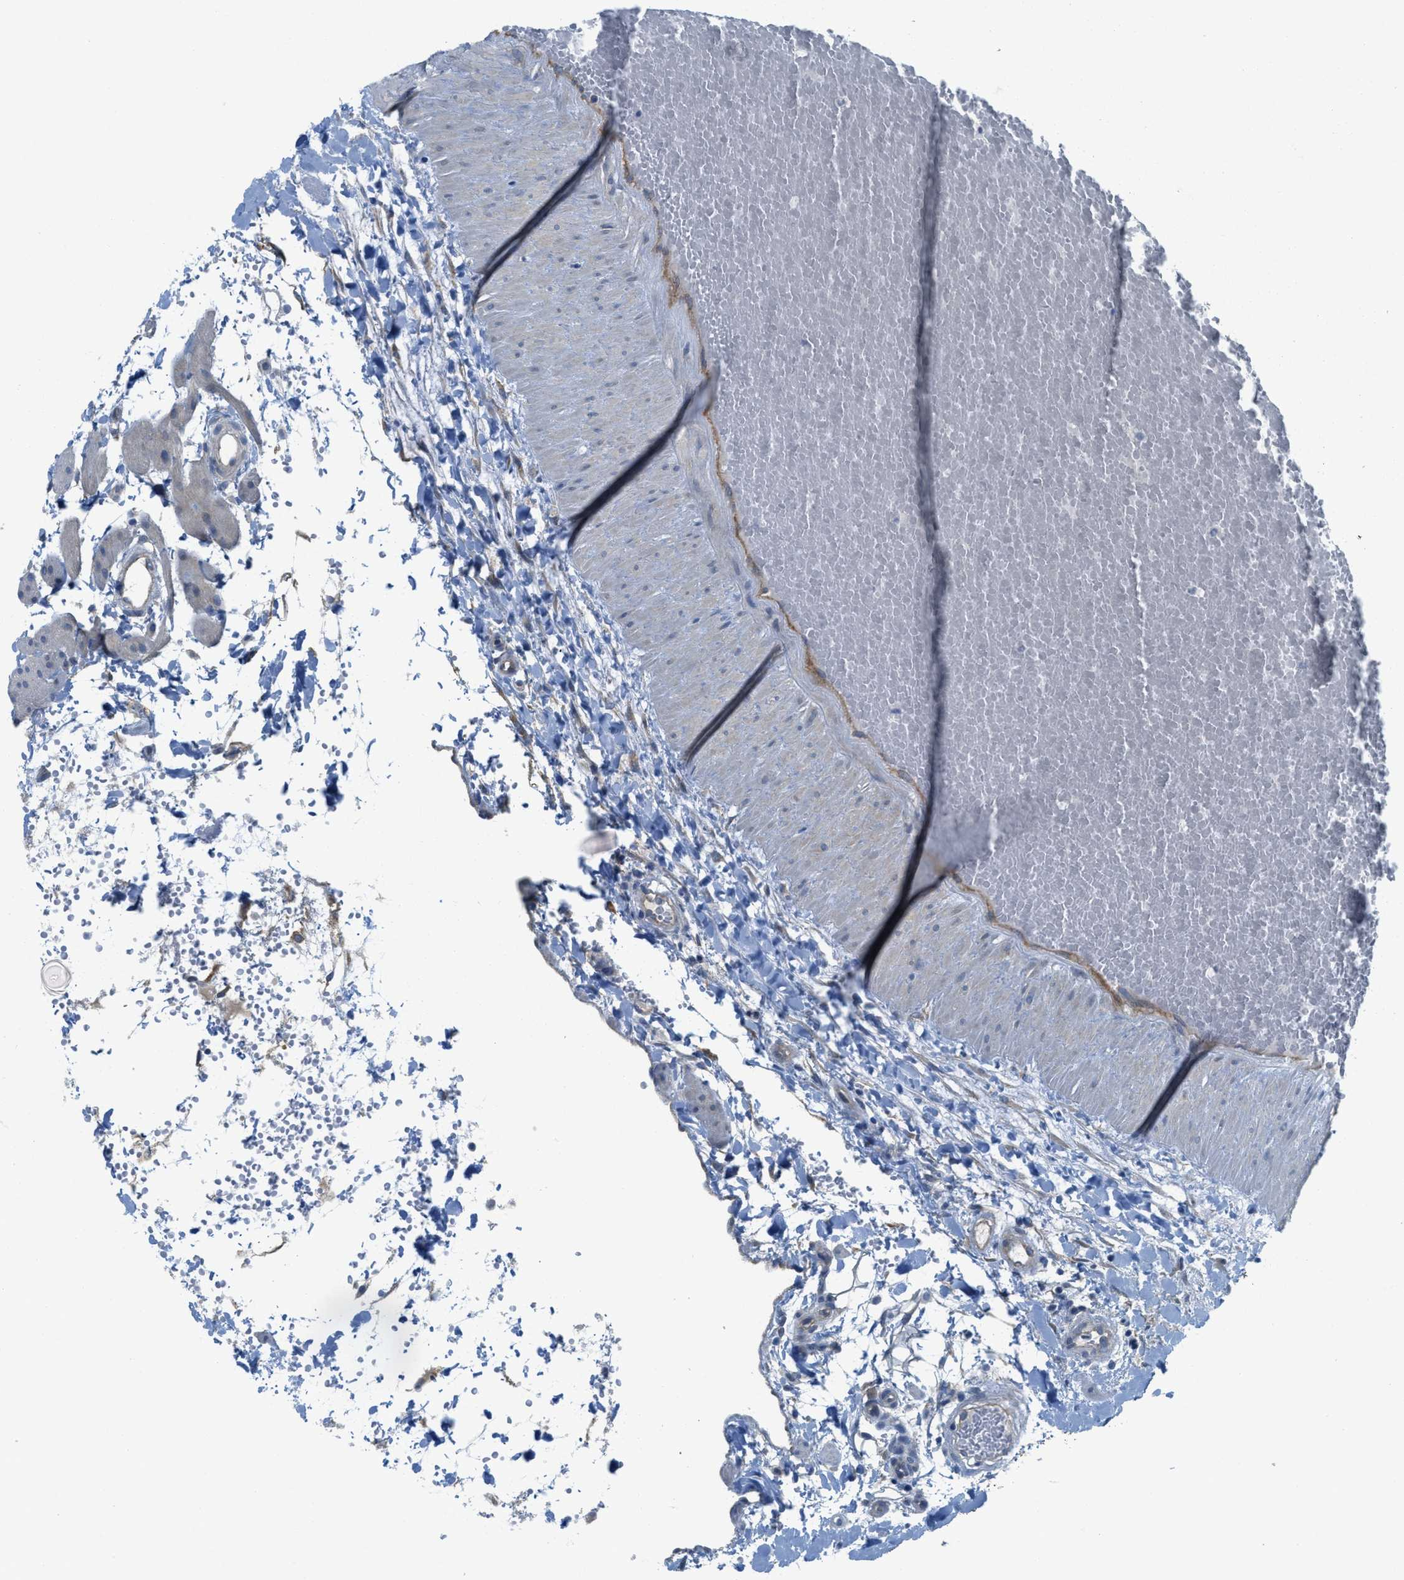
{"staining": {"intensity": "weak", "quantity": "<25%", "location": "cytoplasmic/membranous"}, "tissue": "fallopian tube", "cell_type": "Glandular cells", "image_type": "normal", "snomed": [{"axis": "morphology", "description": "Normal tissue, NOS"}, {"axis": "topography", "description": "Fallopian tube"}, {"axis": "topography", "description": "Placenta"}], "caption": "A photomicrograph of human fallopian tube is negative for staining in glandular cells. (DAB IHC, high magnification).", "gene": "ZFYVE9", "patient": {"sex": "female", "age": 34}}